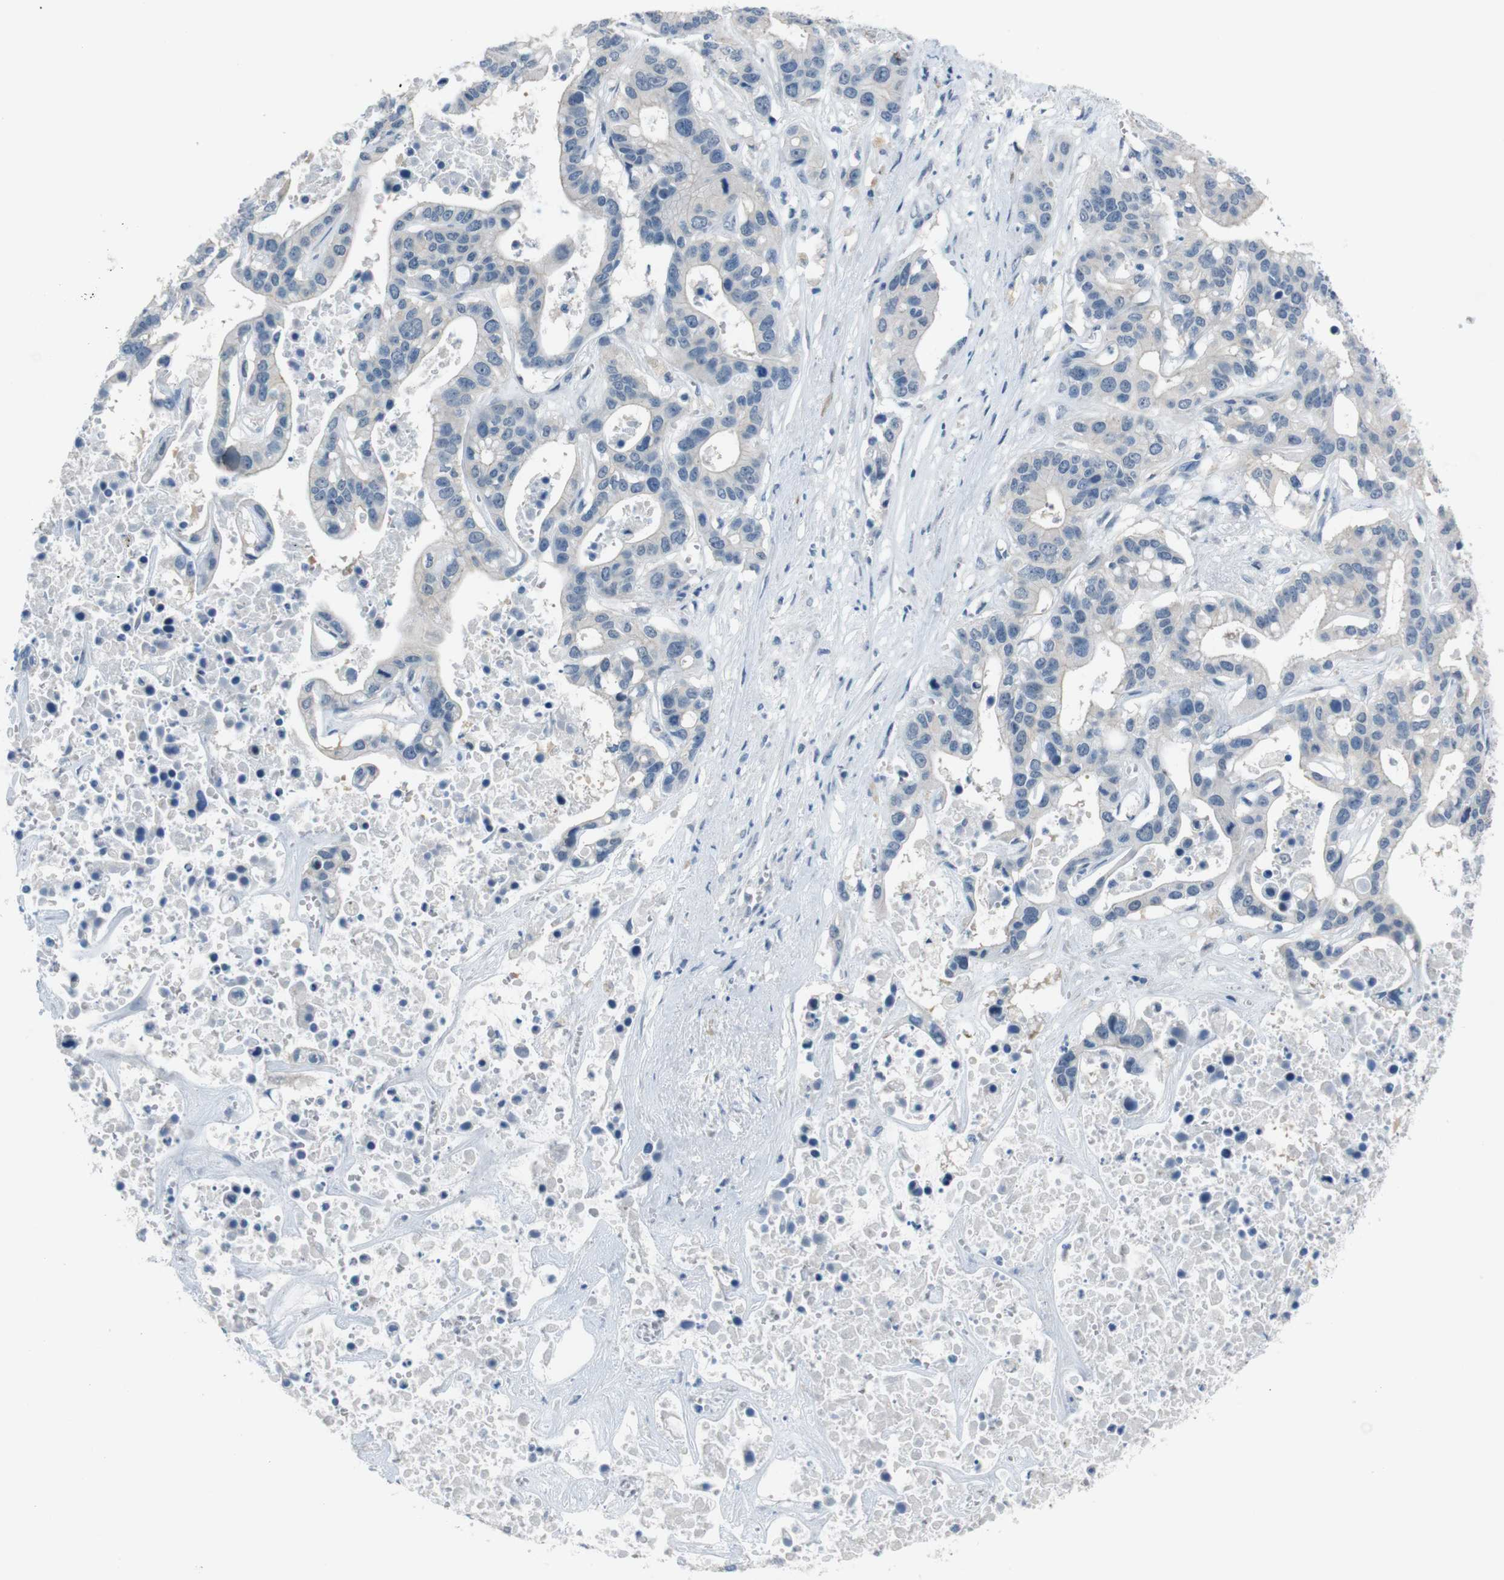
{"staining": {"intensity": "negative", "quantity": "none", "location": "none"}, "tissue": "liver cancer", "cell_type": "Tumor cells", "image_type": "cancer", "snomed": [{"axis": "morphology", "description": "Cholangiocarcinoma"}, {"axis": "topography", "description": "Liver"}], "caption": "Immunohistochemistry photomicrograph of neoplastic tissue: liver cholangiocarcinoma stained with DAB shows no significant protein staining in tumor cells. (IHC, brightfield microscopy, high magnification).", "gene": "HRH2", "patient": {"sex": "female", "age": 65}}